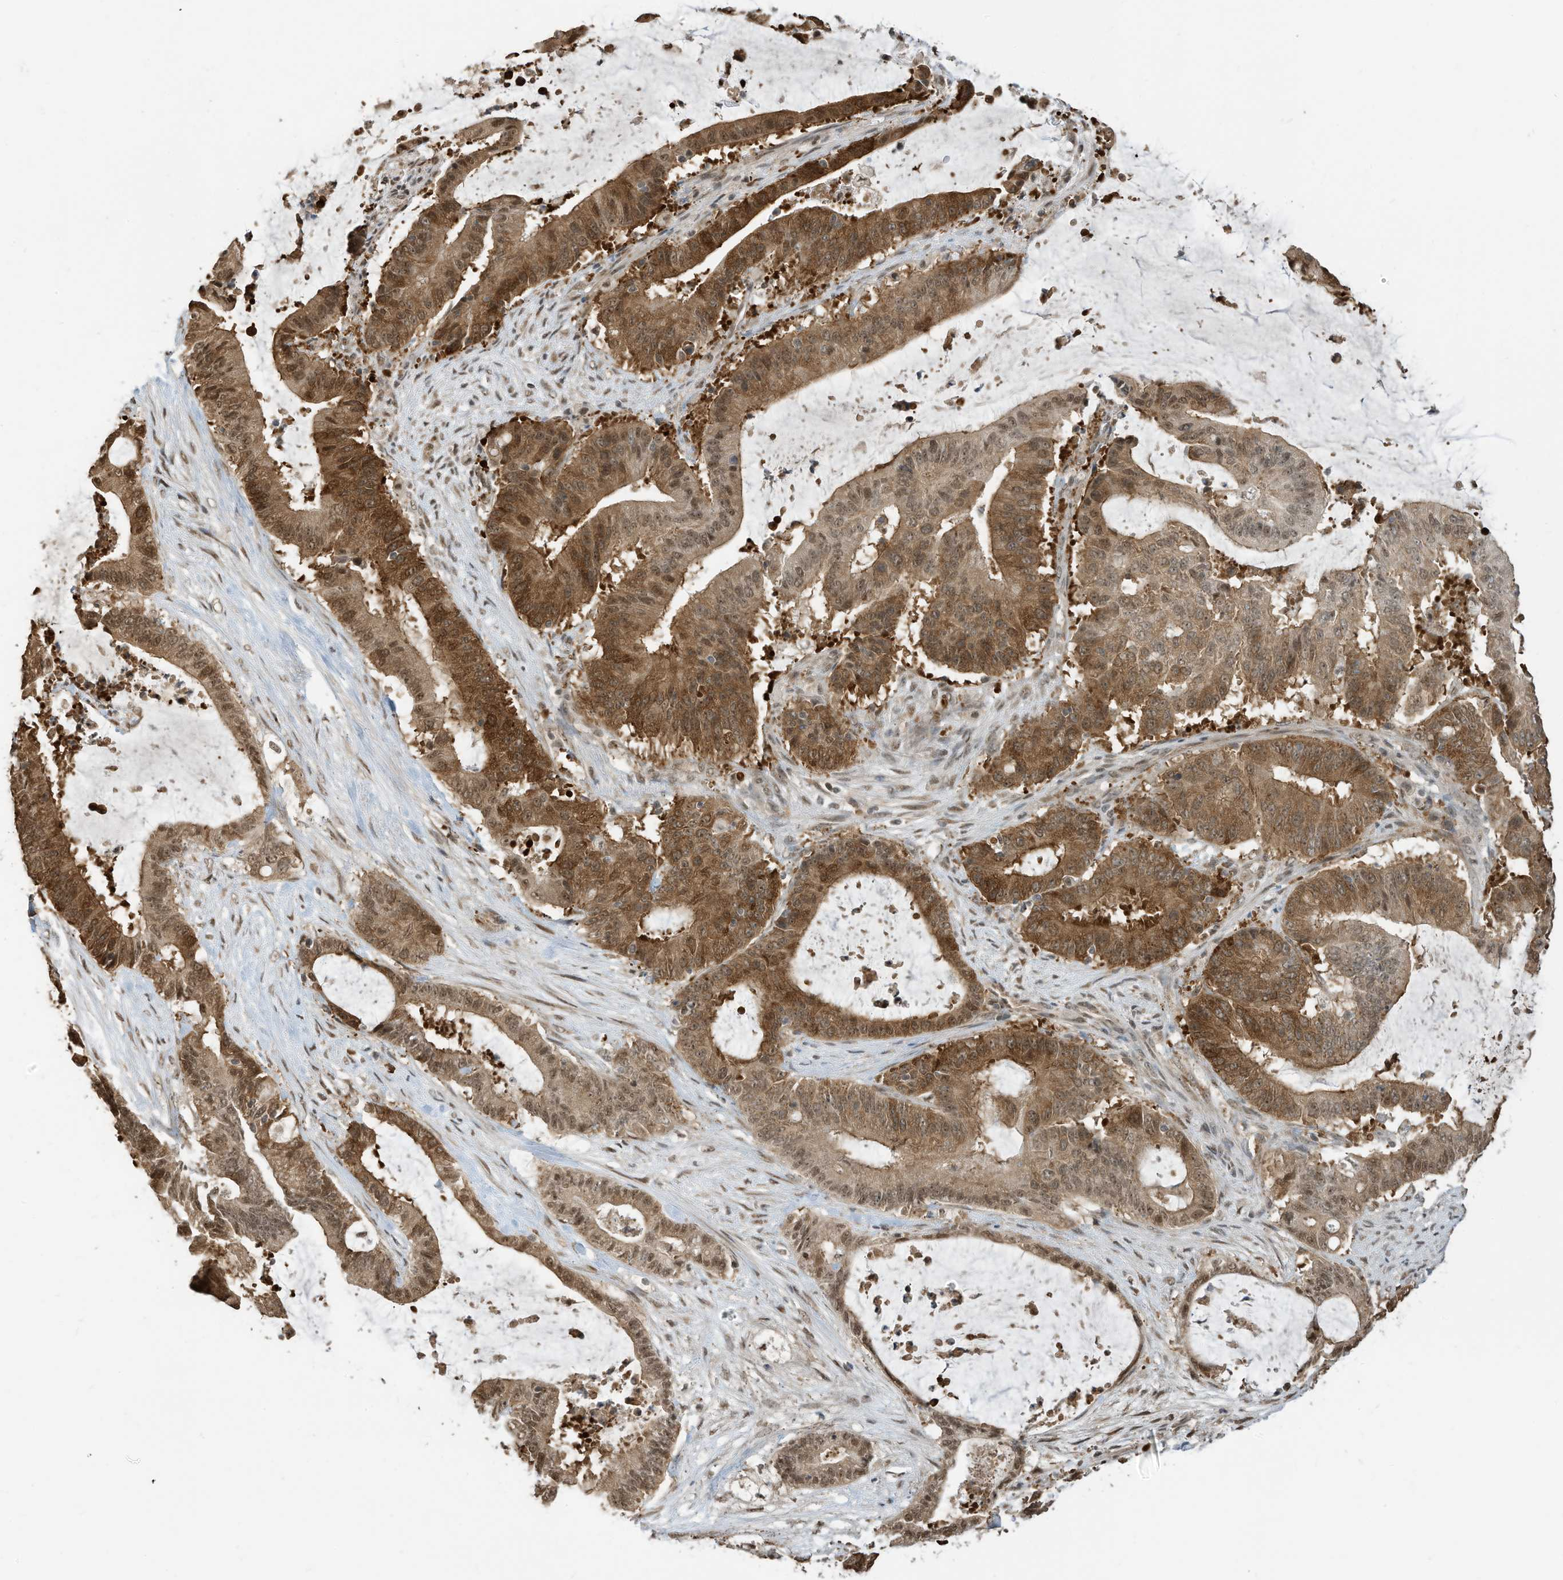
{"staining": {"intensity": "moderate", "quantity": ">75%", "location": "cytoplasmic/membranous,nuclear"}, "tissue": "liver cancer", "cell_type": "Tumor cells", "image_type": "cancer", "snomed": [{"axis": "morphology", "description": "Normal tissue, NOS"}, {"axis": "morphology", "description": "Cholangiocarcinoma"}, {"axis": "topography", "description": "Liver"}, {"axis": "topography", "description": "Peripheral nerve tissue"}], "caption": "Moderate cytoplasmic/membranous and nuclear protein positivity is identified in about >75% of tumor cells in cholangiocarcinoma (liver).", "gene": "ZNF195", "patient": {"sex": "female", "age": 73}}